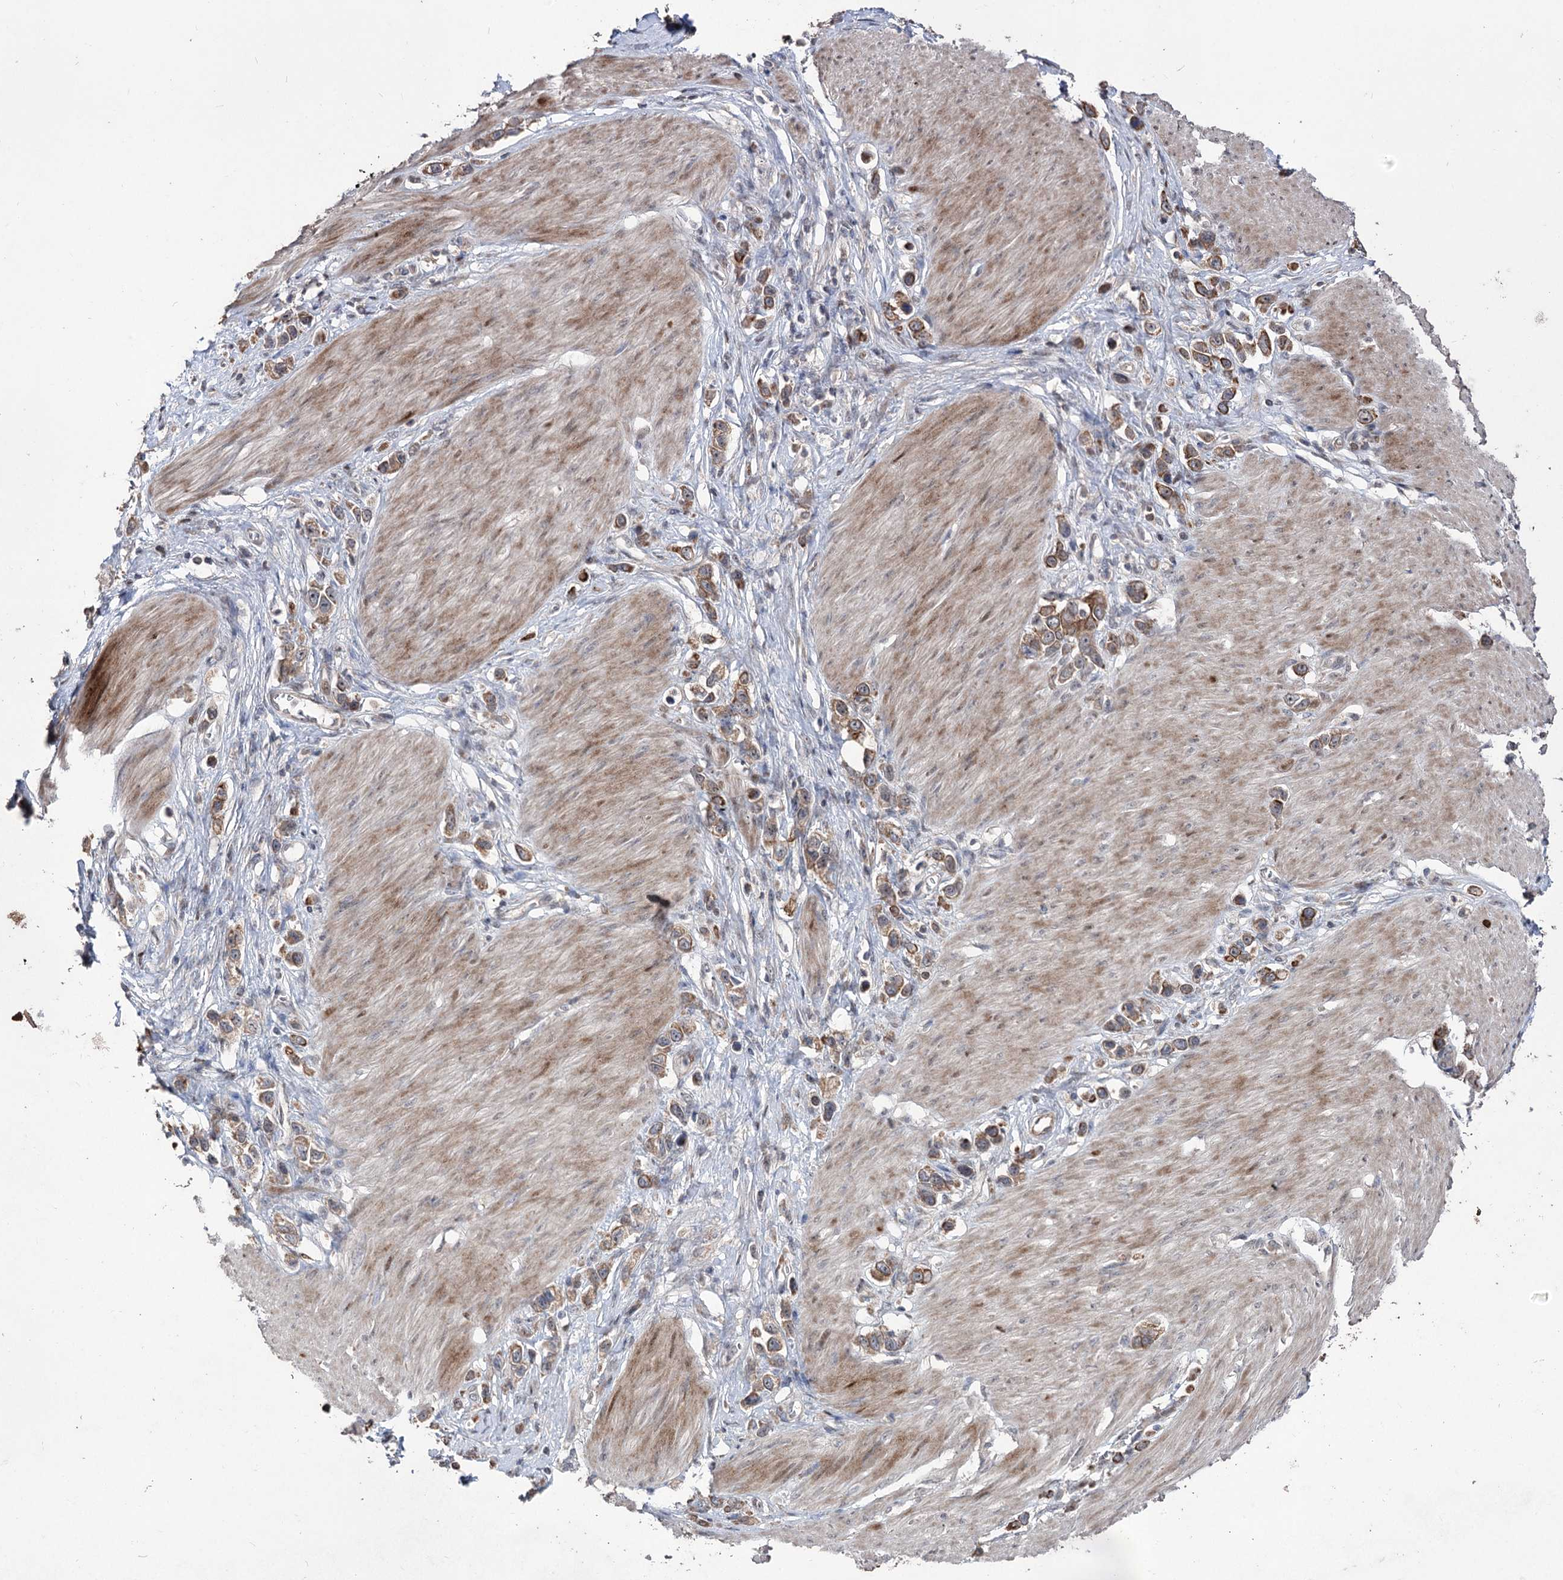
{"staining": {"intensity": "moderate", "quantity": ">75%", "location": "cytoplasmic/membranous"}, "tissue": "stomach cancer", "cell_type": "Tumor cells", "image_type": "cancer", "snomed": [{"axis": "morphology", "description": "Normal tissue, NOS"}, {"axis": "morphology", "description": "Adenocarcinoma, NOS"}, {"axis": "topography", "description": "Stomach, upper"}, {"axis": "topography", "description": "Stomach"}], "caption": "Immunohistochemistry (IHC) staining of stomach adenocarcinoma, which reveals medium levels of moderate cytoplasmic/membranous staining in approximately >75% of tumor cells indicating moderate cytoplasmic/membranous protein staining. The staining was performed using DAB (3,3'-diaminobenzidine) (brown) for protein detection and nuclei were counterstained in hematoxylin (blue).", "gene": "CPNE8", "patient": {"sex": "female", "age": 65}}